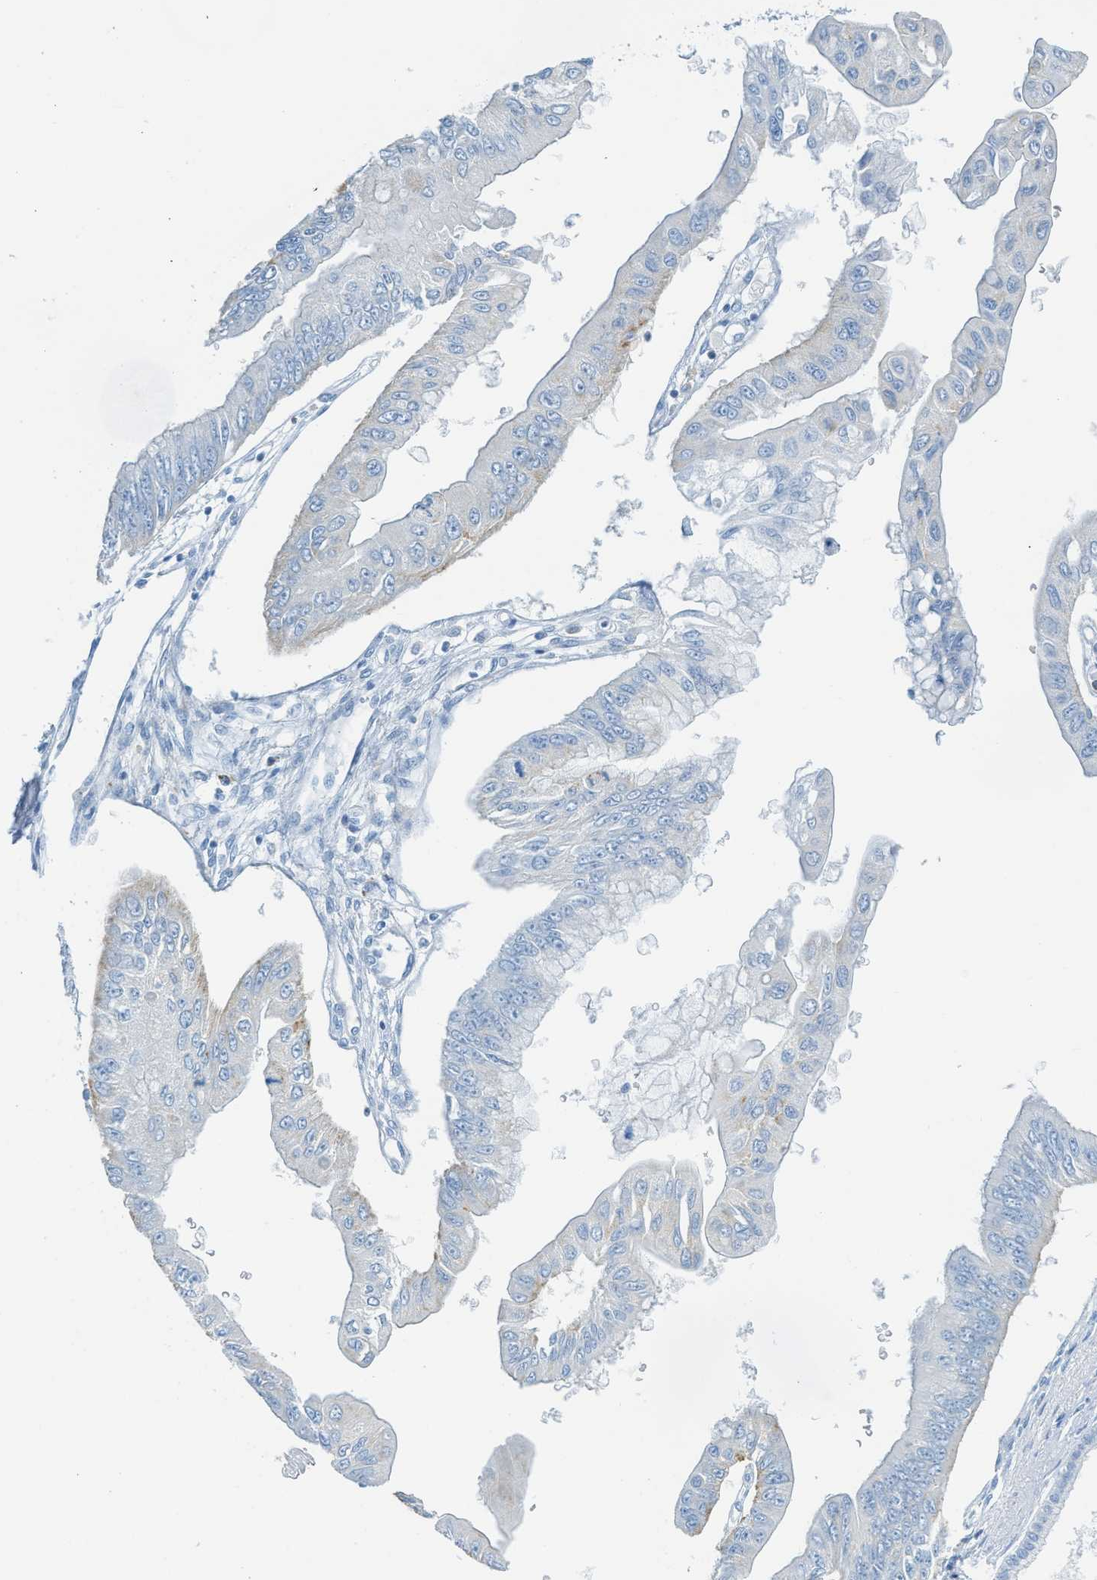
{"staining": {"intensity": "negative", "quantity": "none", "location": "none"}, "tissue": "pancreatic cancer", "cell_type": "Tumor cells", "image_type": "cancer", "snomed": [{"axis": "morphology", "description": "Adenocarcinoma, NOS"}, {"axis": "topography", "description": "Pancreas"}], "caption": "Immunohistochemical staining of human pancreatic cancer (adenocarcinoma) reveals no significant positivity in tumor cells. (Brightfield microscopy of DAB immunohistochemistry at high magnification).", "gene": "C21orf62", "patient": {"sex": "female", "age": 77}}